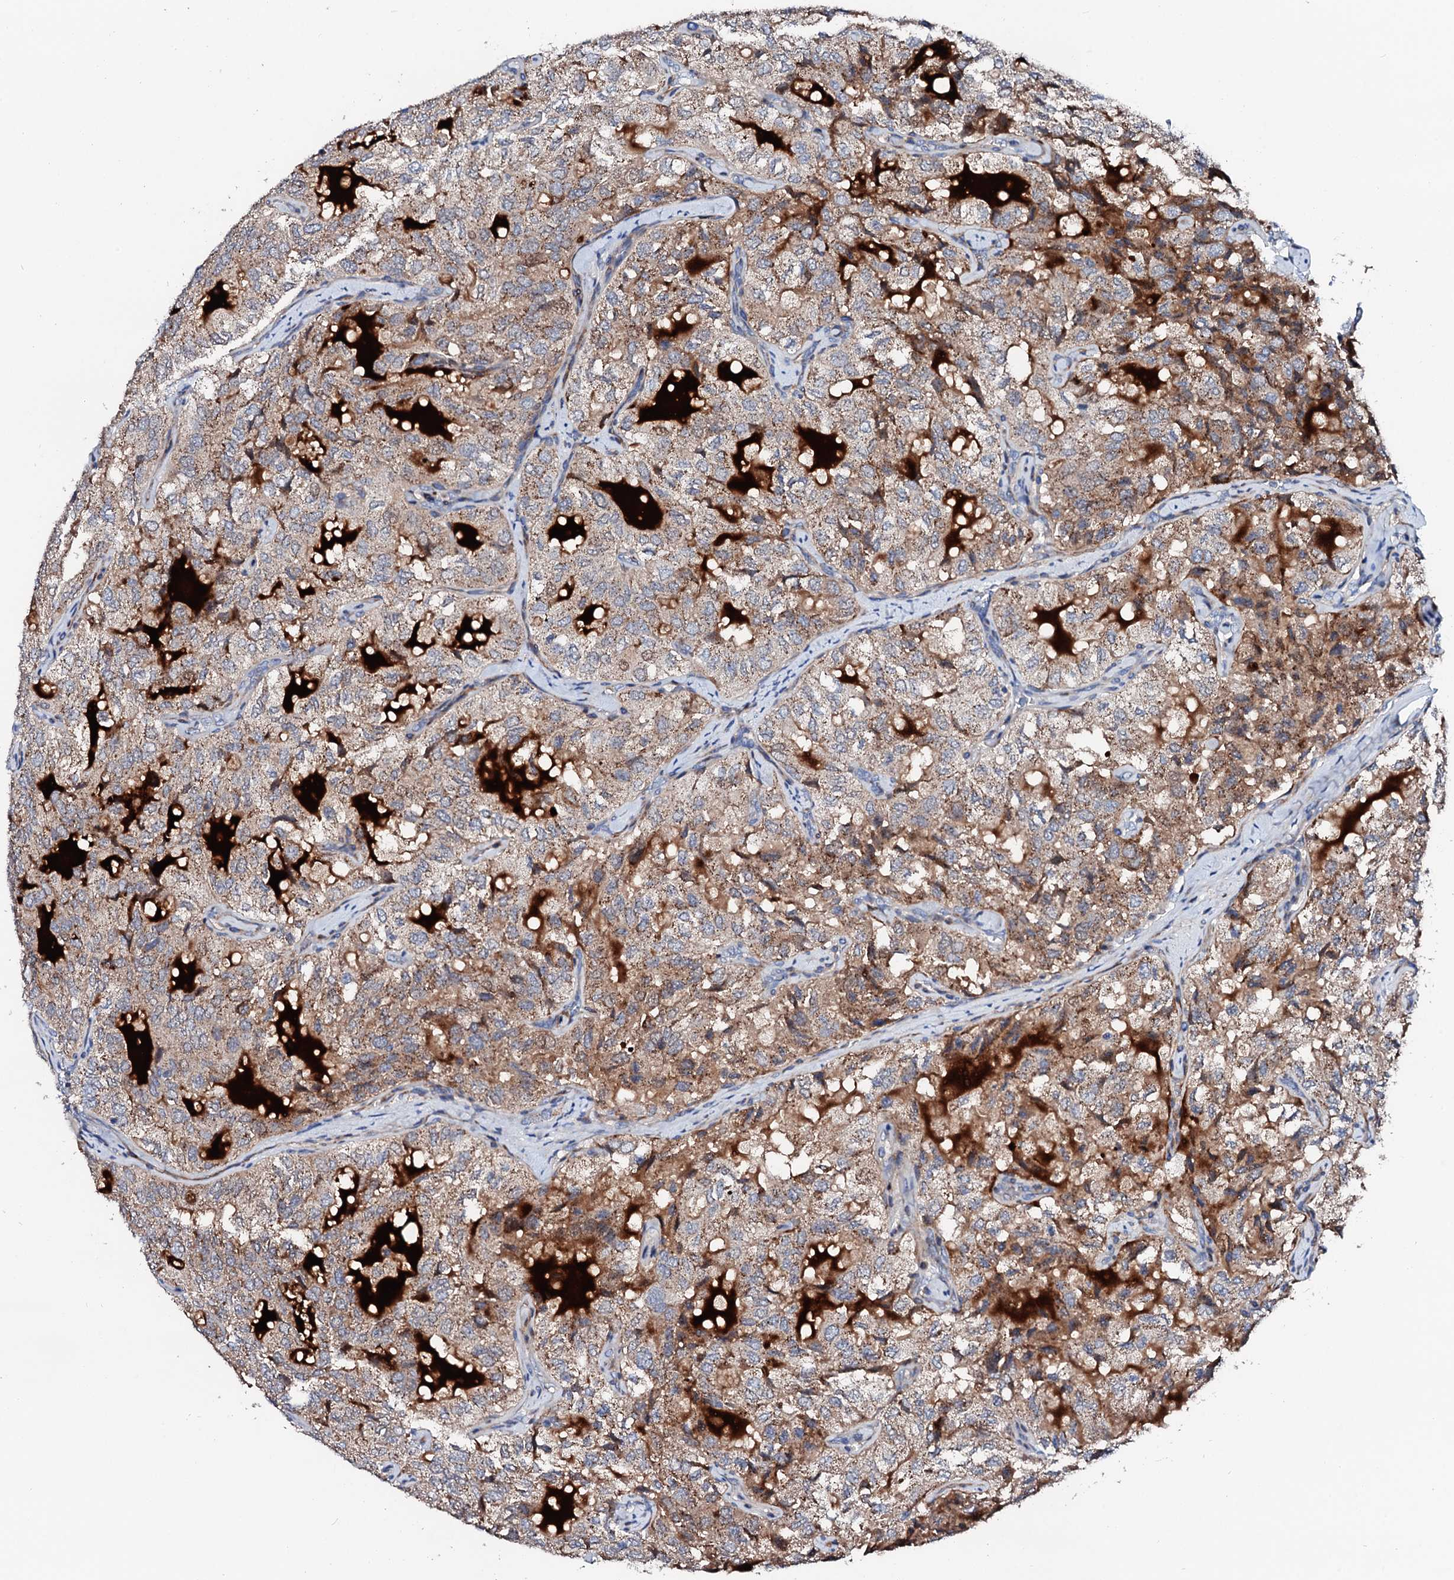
{"staining": {"intensity": "moderate", "quantity": "25%-75%", "location": "cytoplasmic/membranous"}, "tissue": "thyroid cancer", "cell_type": "Tumor cells", "image_type": "cancer", "snomed": [{"axis": "morphology", "description": "Follicular adenoma carcinoma, NOS"}, {"axis": "topography", "description": "Thyroid gland"}], "caption": "Immunohistochemistry (DAB (3,3'-diaminobenzidine)) staining of thyroid follicular adenoma carcinoma exhibits moderate cytoplasmic/membranous protein positivity in approximately 25%-75% of tumor cells.", "gene": "SLC10A7", "patient": {"sex": "male", "age": 75}}